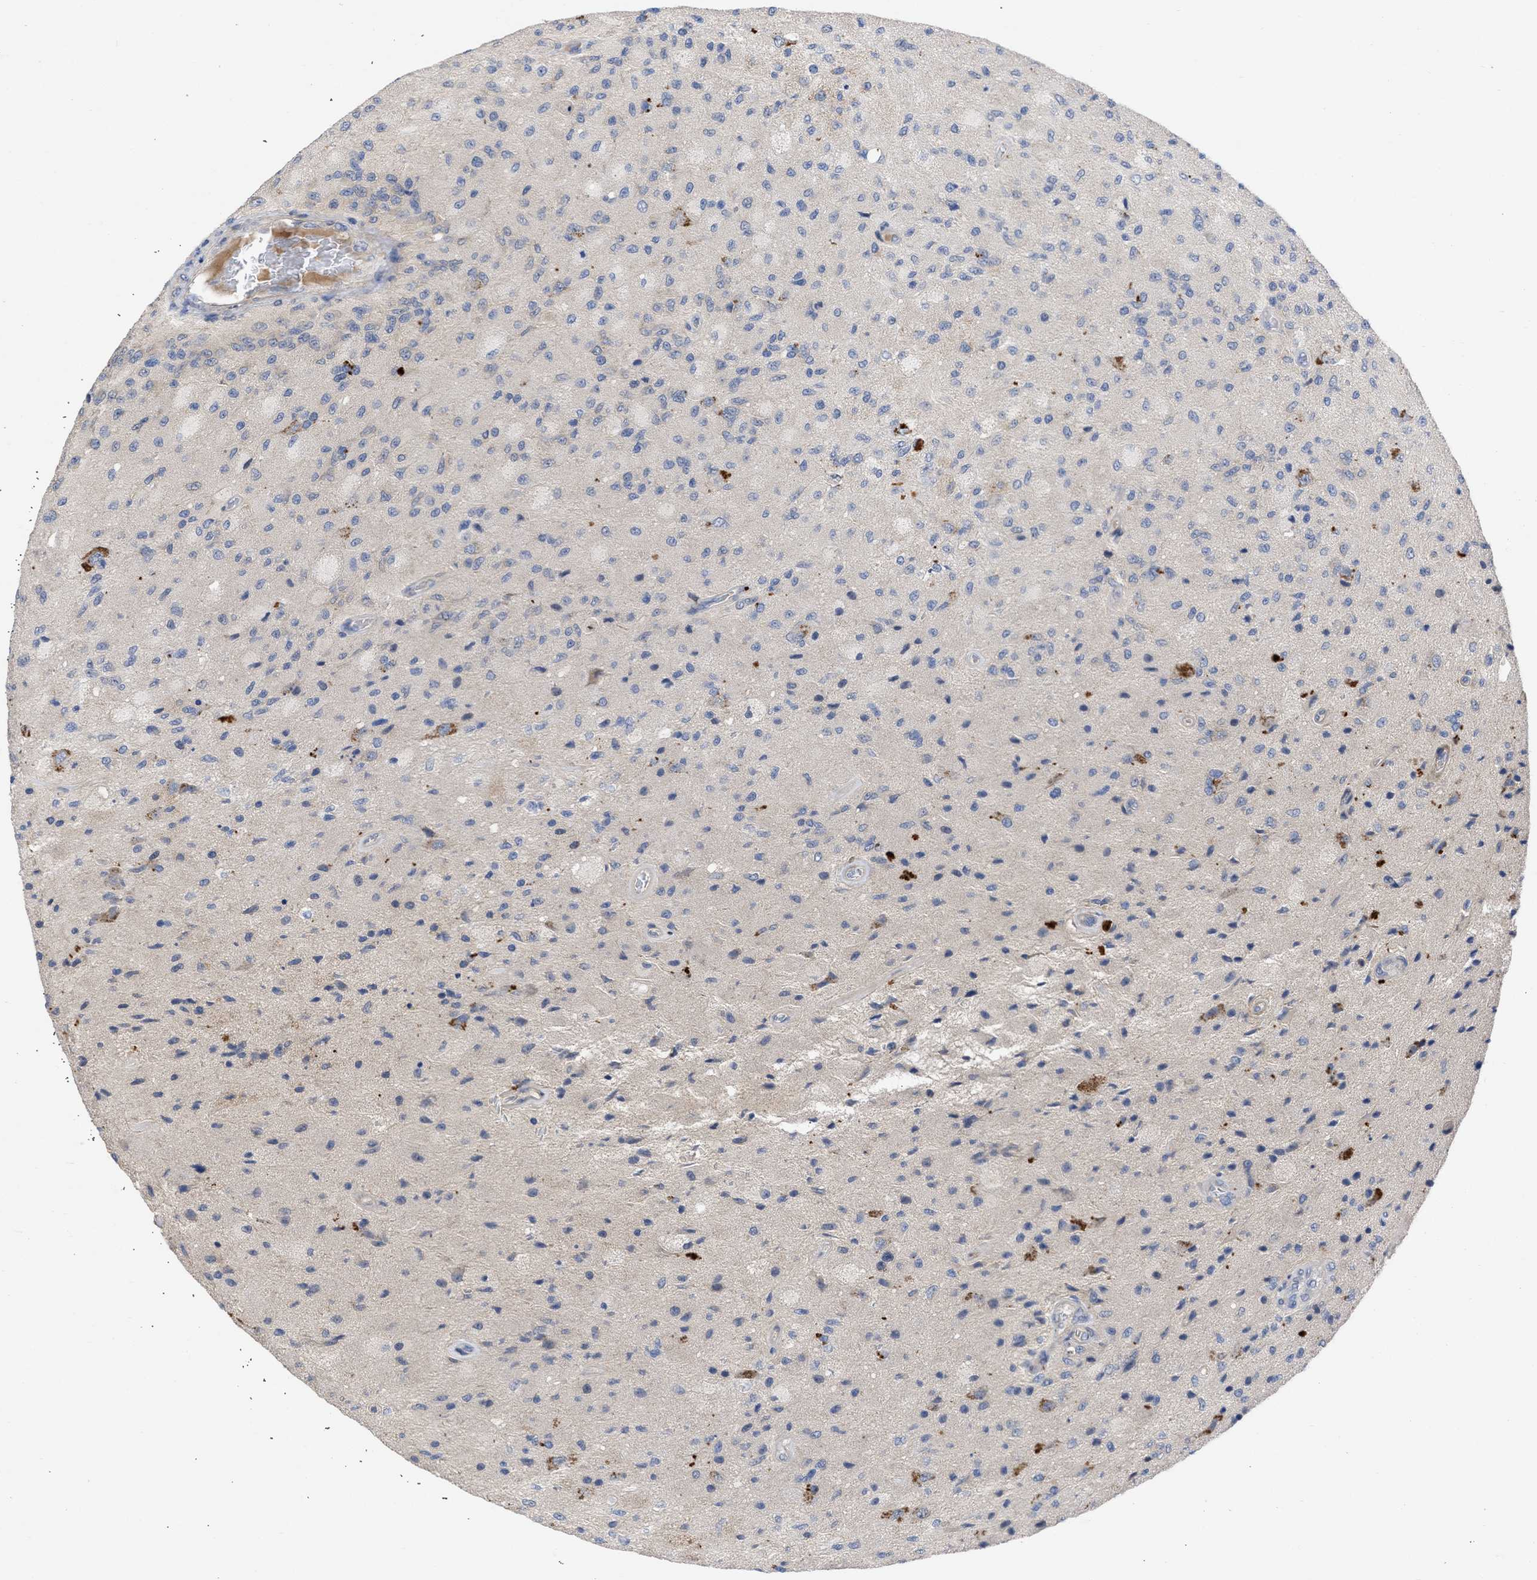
{"staining": {"intensity": "negative", "quantity": "none", "location": "none"}, "tissue": "glioma", "cell_type": "Tumor cells", "image_type": "cancer", "snomed": [{"axis": "morphology", "description": "Normal tissue, NOS"}, {"axis": "morphology", "description": "Glioma, malignant, High grade"}, {"axis": "topography", "description": "Cerebral cortex"}], "caption": "Human glioma stained for a protein using IHC reveals no expression in tumor cells.", "gene": "ARHGEF4", "patient": {"sex": "male", "age": 77}}